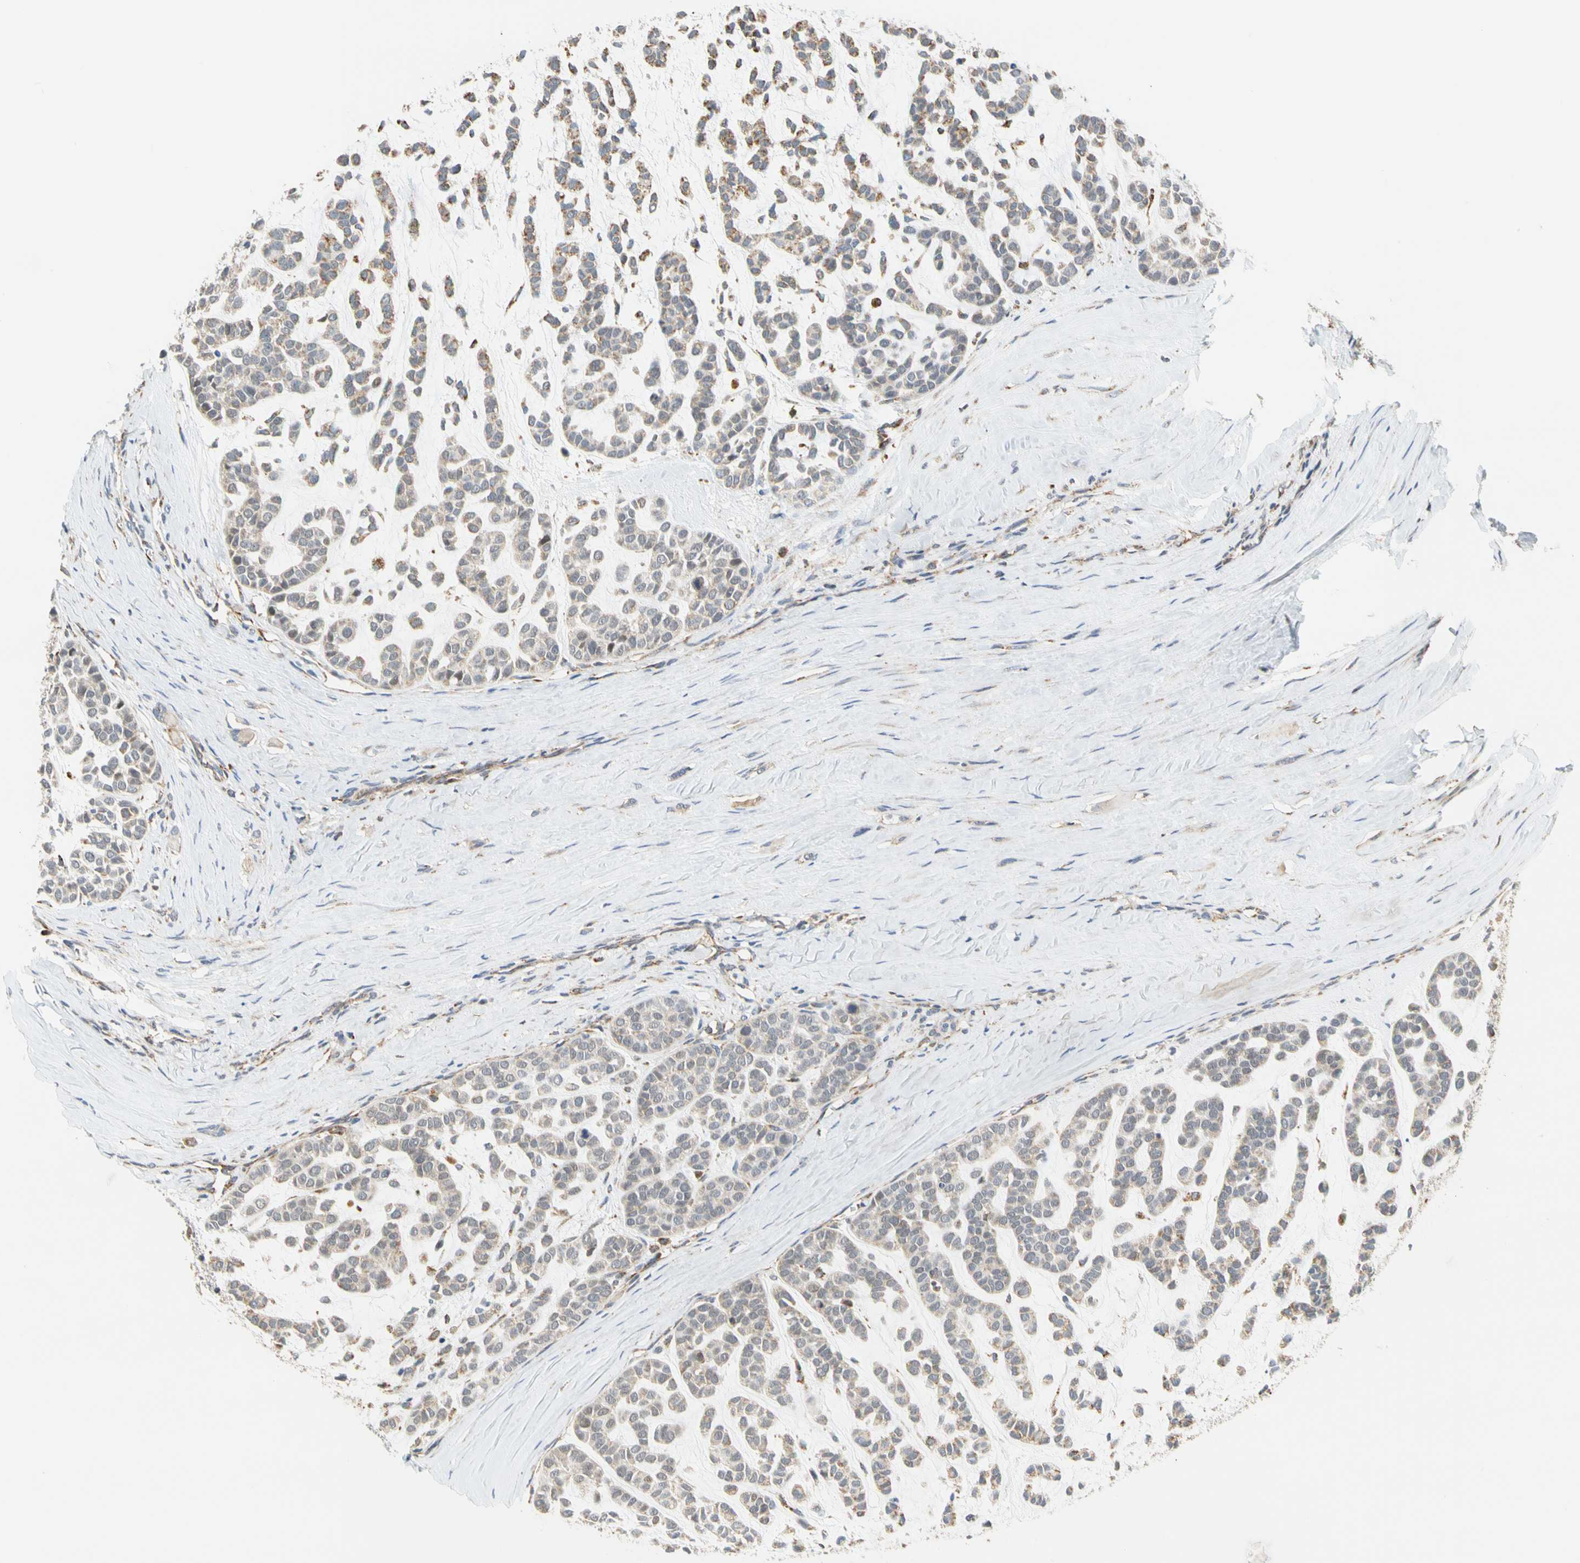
{"staining": {"intensity": "weak", "quantity": "25%-75%", "location": "cytoplasmic/membranous"}, "tissue": "head and neck cancer", "cell_type": "Tumor cells", "image_type": "cancer", "snomed": [{"axis": "morphology", "description": "Adenocarcinoma, NOS"}, {"axis": "morphology", "description": "Adenoma, NOS"}, {"axis": "topography", "description": "Head-Neck"}], "caption": "Immunohistochemical staining of head and neck cancer (adenoma) exhibits low levels of weak cytoplasmic/membranous protein staining in about 25%-75% of tumor cells. (DAB (3,3'-diaminobenzidine) IHC with brightfield microscopy, high magnification).", "gene": "SFXN3", "patient": {"sex": "female", "age": 55}}